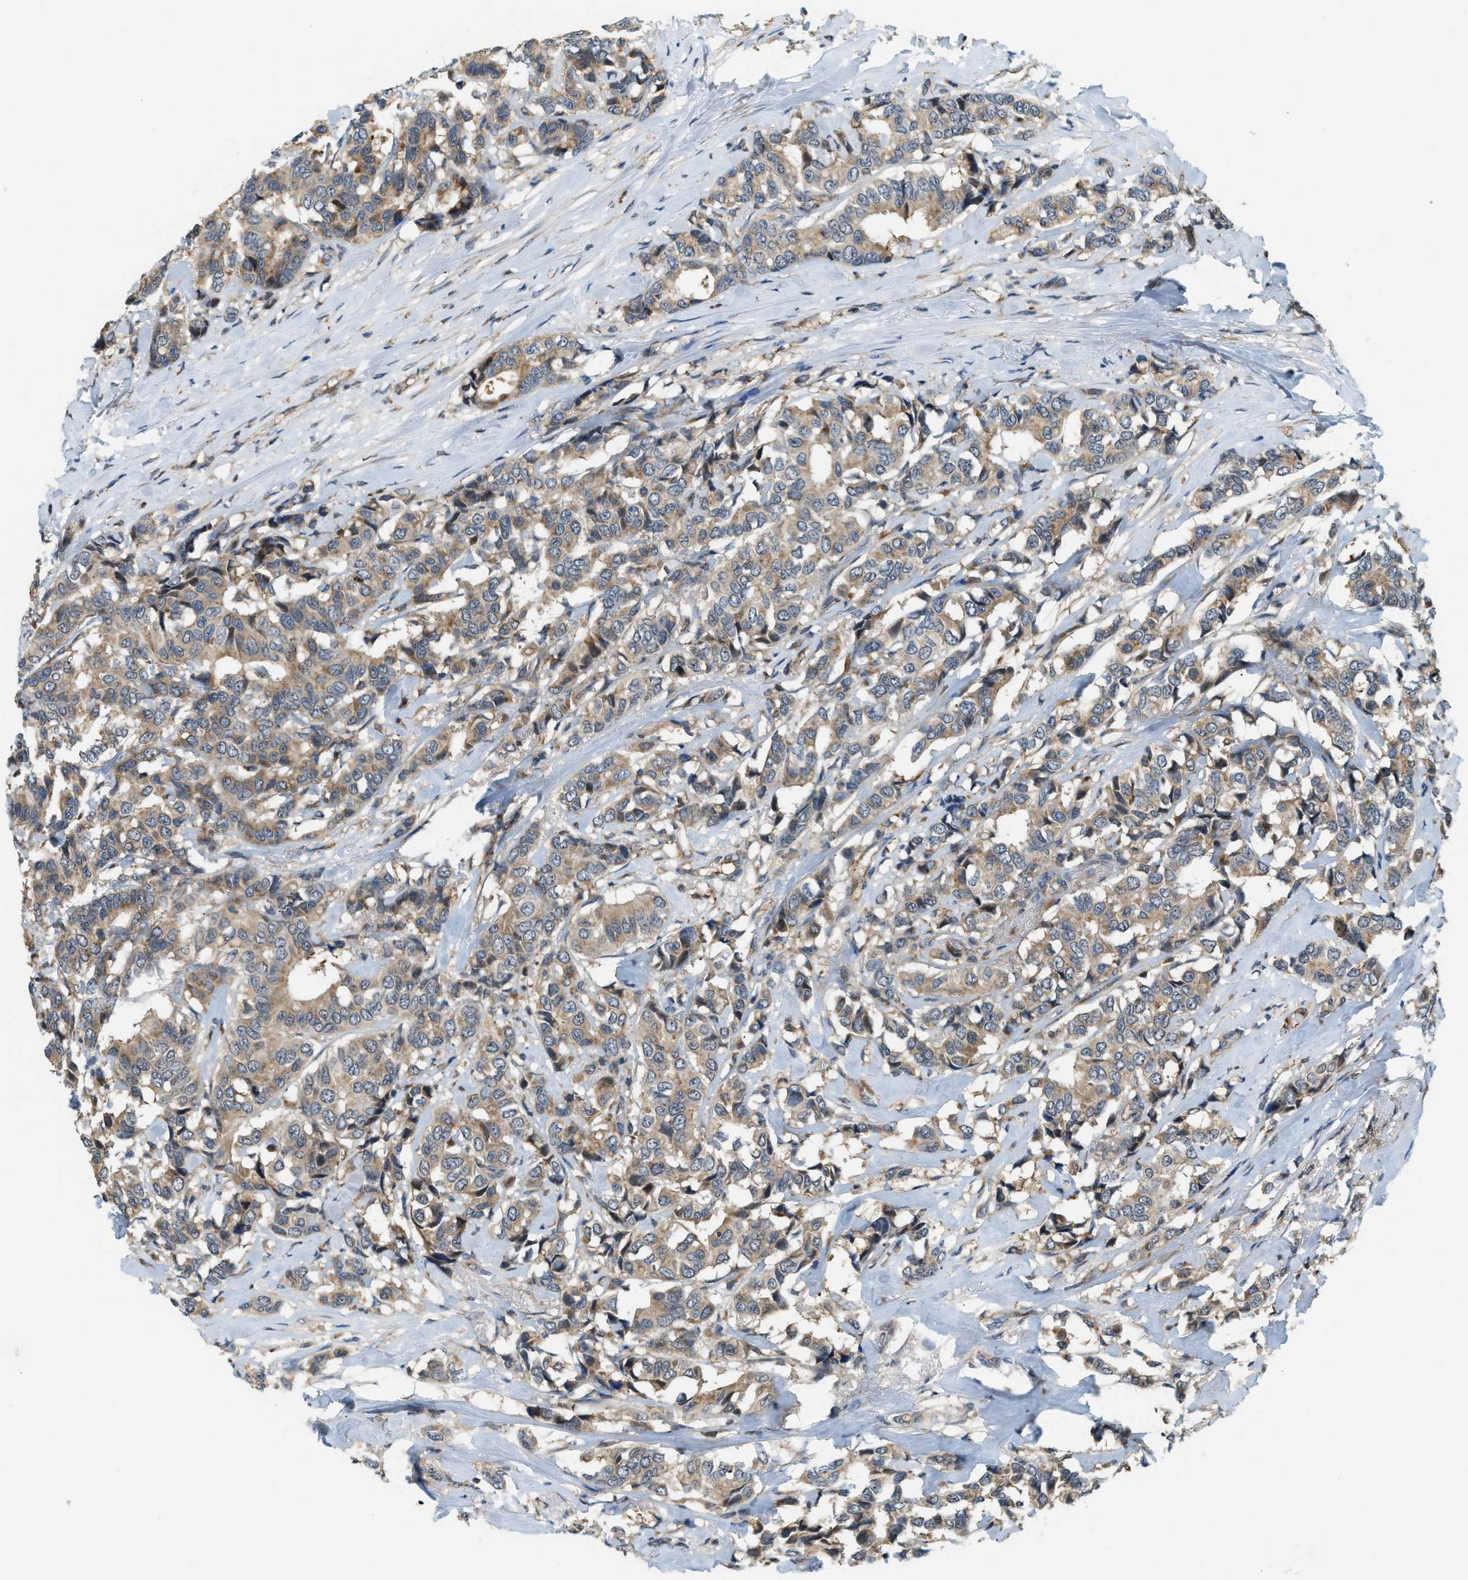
{"staining": {"intensity": "weak", "quantity": ">75%", "location": "cytoplasmic/membranous"}, "tissue": "breast cancer", "cell_type": "Tumor cells", "image_type": "cancer", "snomed": [{"axis": "morphology", "description": "Duct carcinoma"}, {"axis": "topography", "description": "Breast"}], "caption": "Weak cytoplasmic/membranous protein staining is present in approximately >75% of tumor cells in breast cancer (intraductal carcinoma).", "gene": "STARD3NL", "patient": {"sex": "female", "age": 87}}